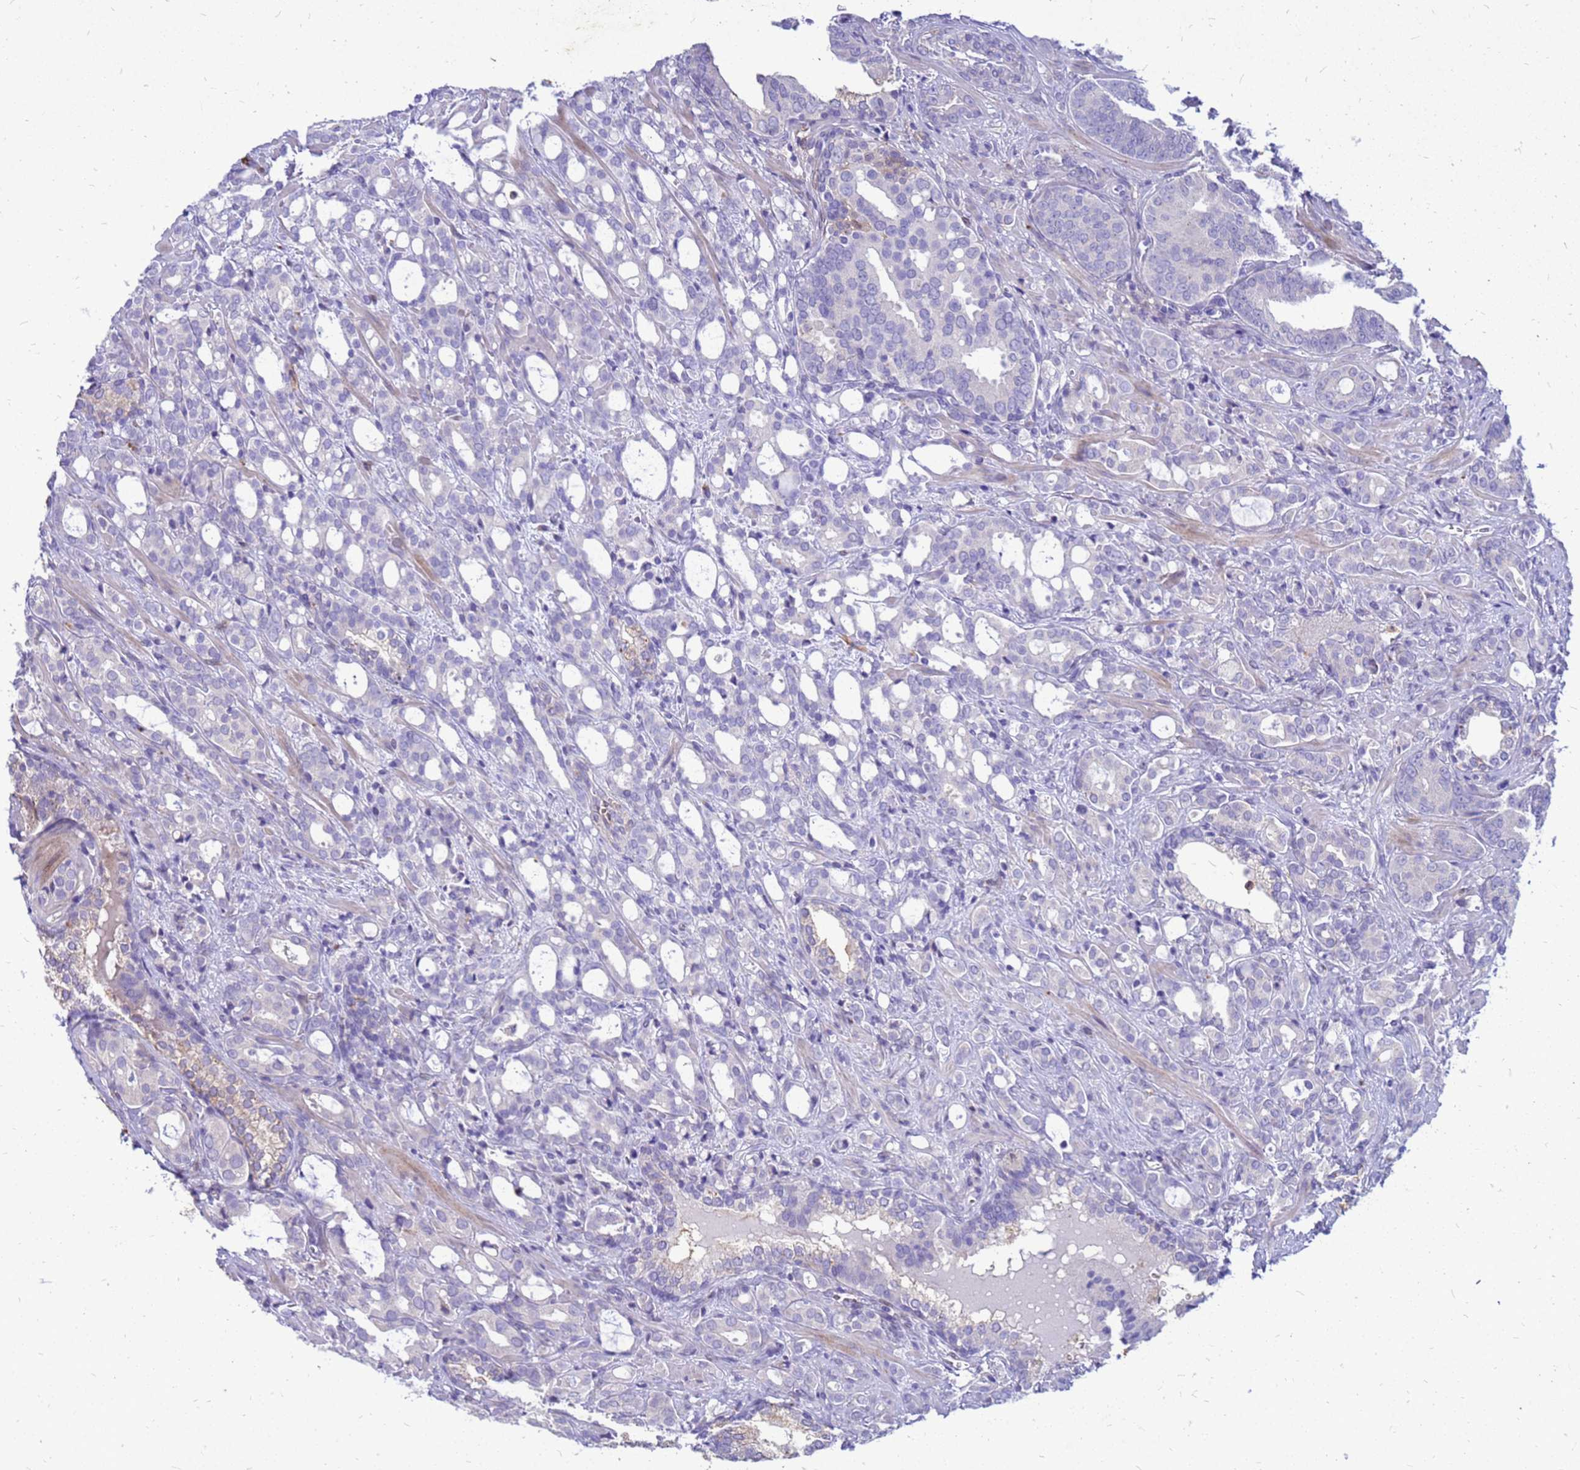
{"staining": {"intensity": "negative", "quantity": "none", "location": "none"}, "tissue": "prostate cancer", "cell_type": "Tumor cells", "image_type": "cancer", "snomed": [{"axis": "morphology", "description": "Adenocarcinoma, High grade"}, {"axis": "topography", "description": "Prostate"}], "caption": "The micrograph demonstrates no significant positivity in tumor cells of prostate high-grade adenocarcinoma. (DAB (3,3'-diaminobenzidine) immunohistochemistry (IHC), high magnification).", "gene": "AKR1C1", "patient": {"sex": "male", "age": 72}}